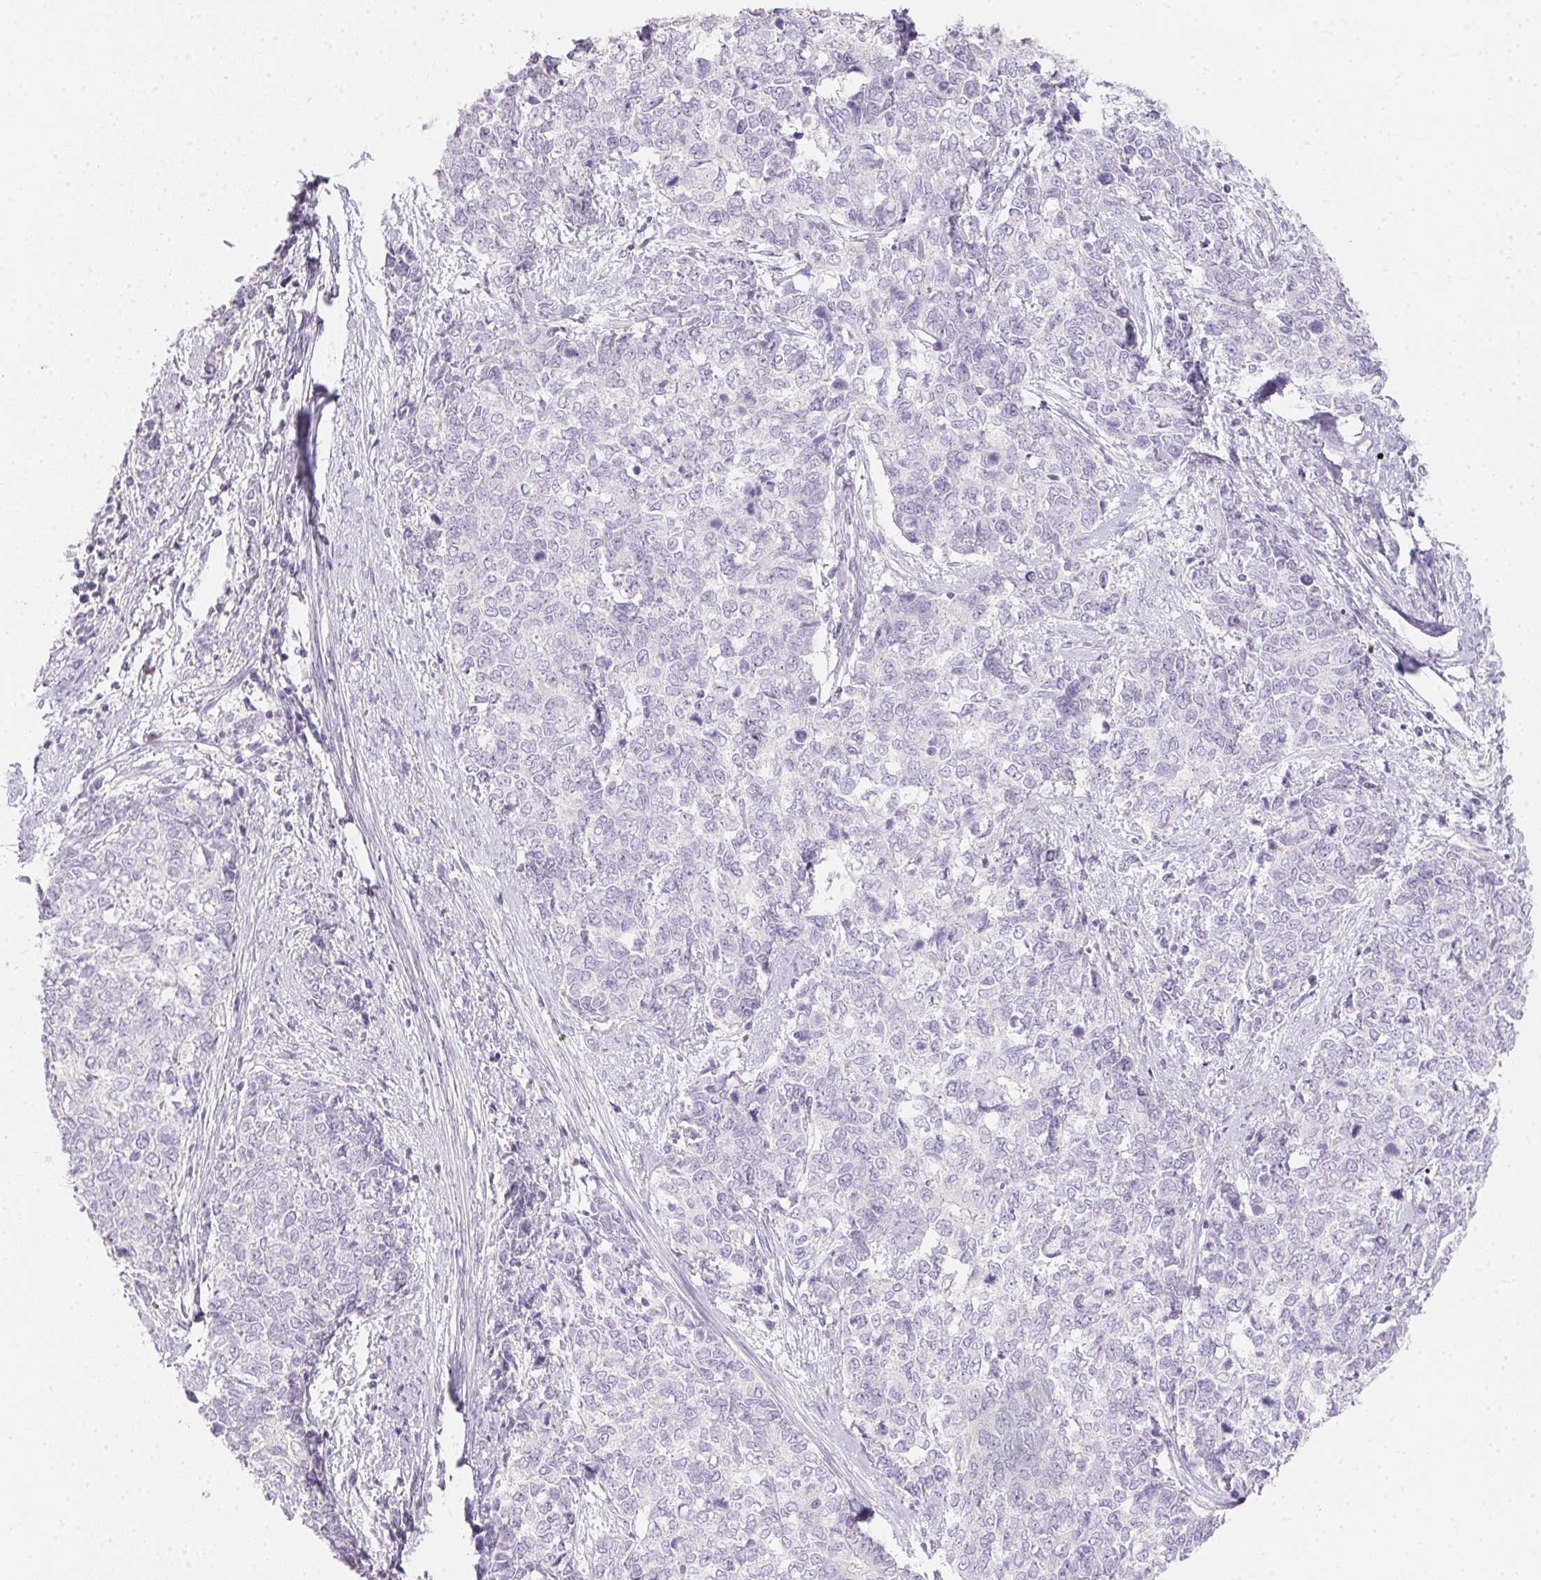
{"staining": {"intensity": "negative", "quantity": "none", "location": "none"}, "tissue": "cervical cancer", "cell_type": "Tumor cells", "image_type": "cancer", "snomed": [{"axis": "morphology", "description": "Adenocarcinoma, NOS"}, {"axis": "topography", "description": "Cervix"}], "caption": "High power microscopy image of an immunohistochemistry (IHC) image of cervical adenocarcinoma, revealing no significant expression in tumor cells. (DAB immunohistochemistry with hematoxylin counter stain).", "gene": "MYL4", "patient": {"sex": "female", "age": 63}}